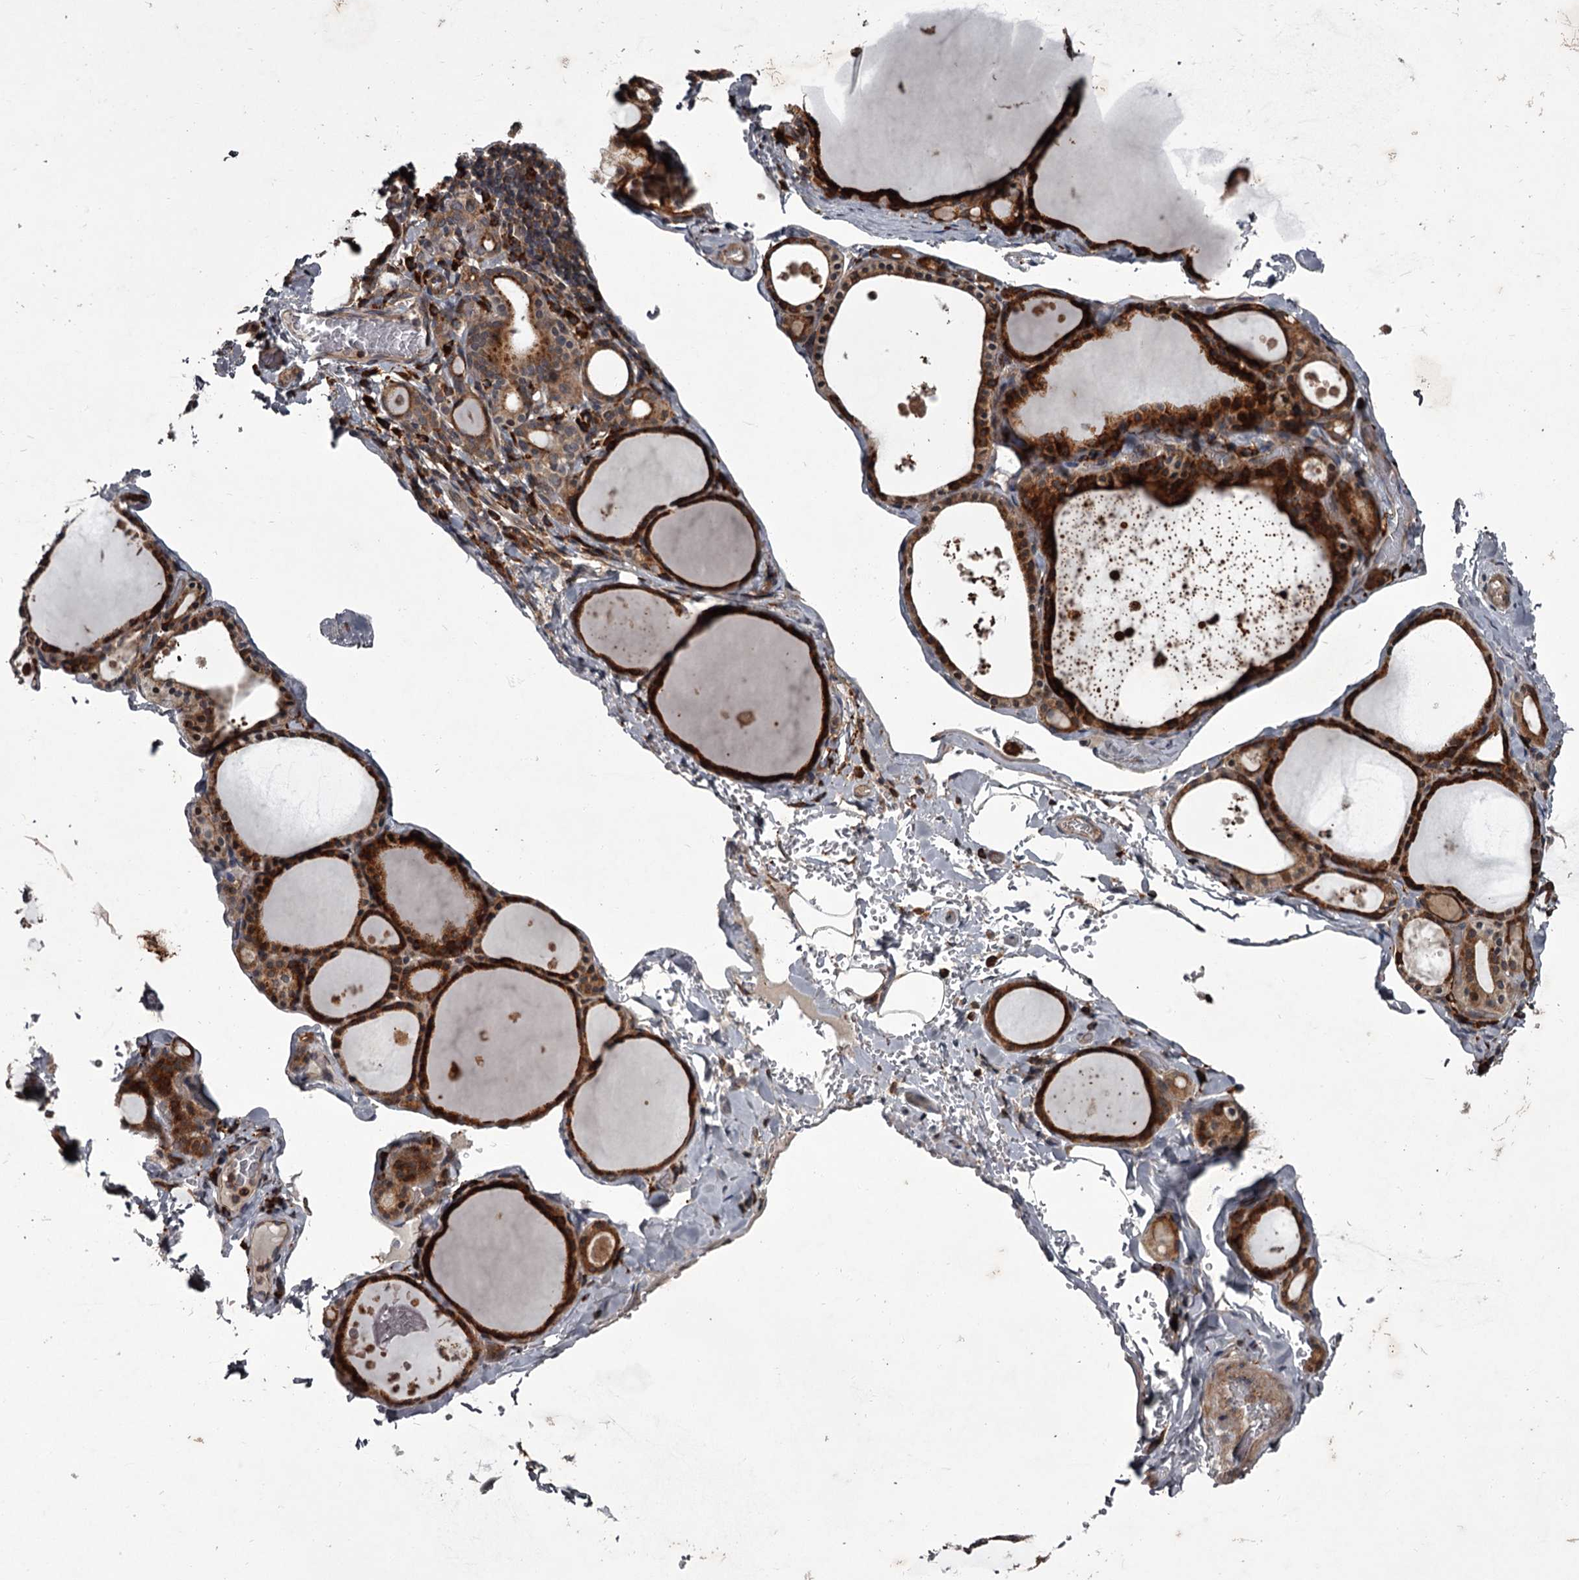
{"staining": {"intensity": "strong", "quantity": ">75%", "location": "cytoplasmic/membranous"}, "tissue": "thyroid gland", "cell_type": "Glandular cells", "image_type": "normal", "snomed": [{"axis": "morphology", "description": "Normal tissue, NOS"}, {"axis": "topography", "description": "Thyroid gland"}], "caption": "Normal thyroid gland displays strong cytoplasmic/membranous staining in about >75% of glandular cells, visualized by immunohistochemistry. (IHC, brightfield microscopy, high magnification).", "gene": "UNC93B1", "patient": {"sex": "male", "age": 56}}